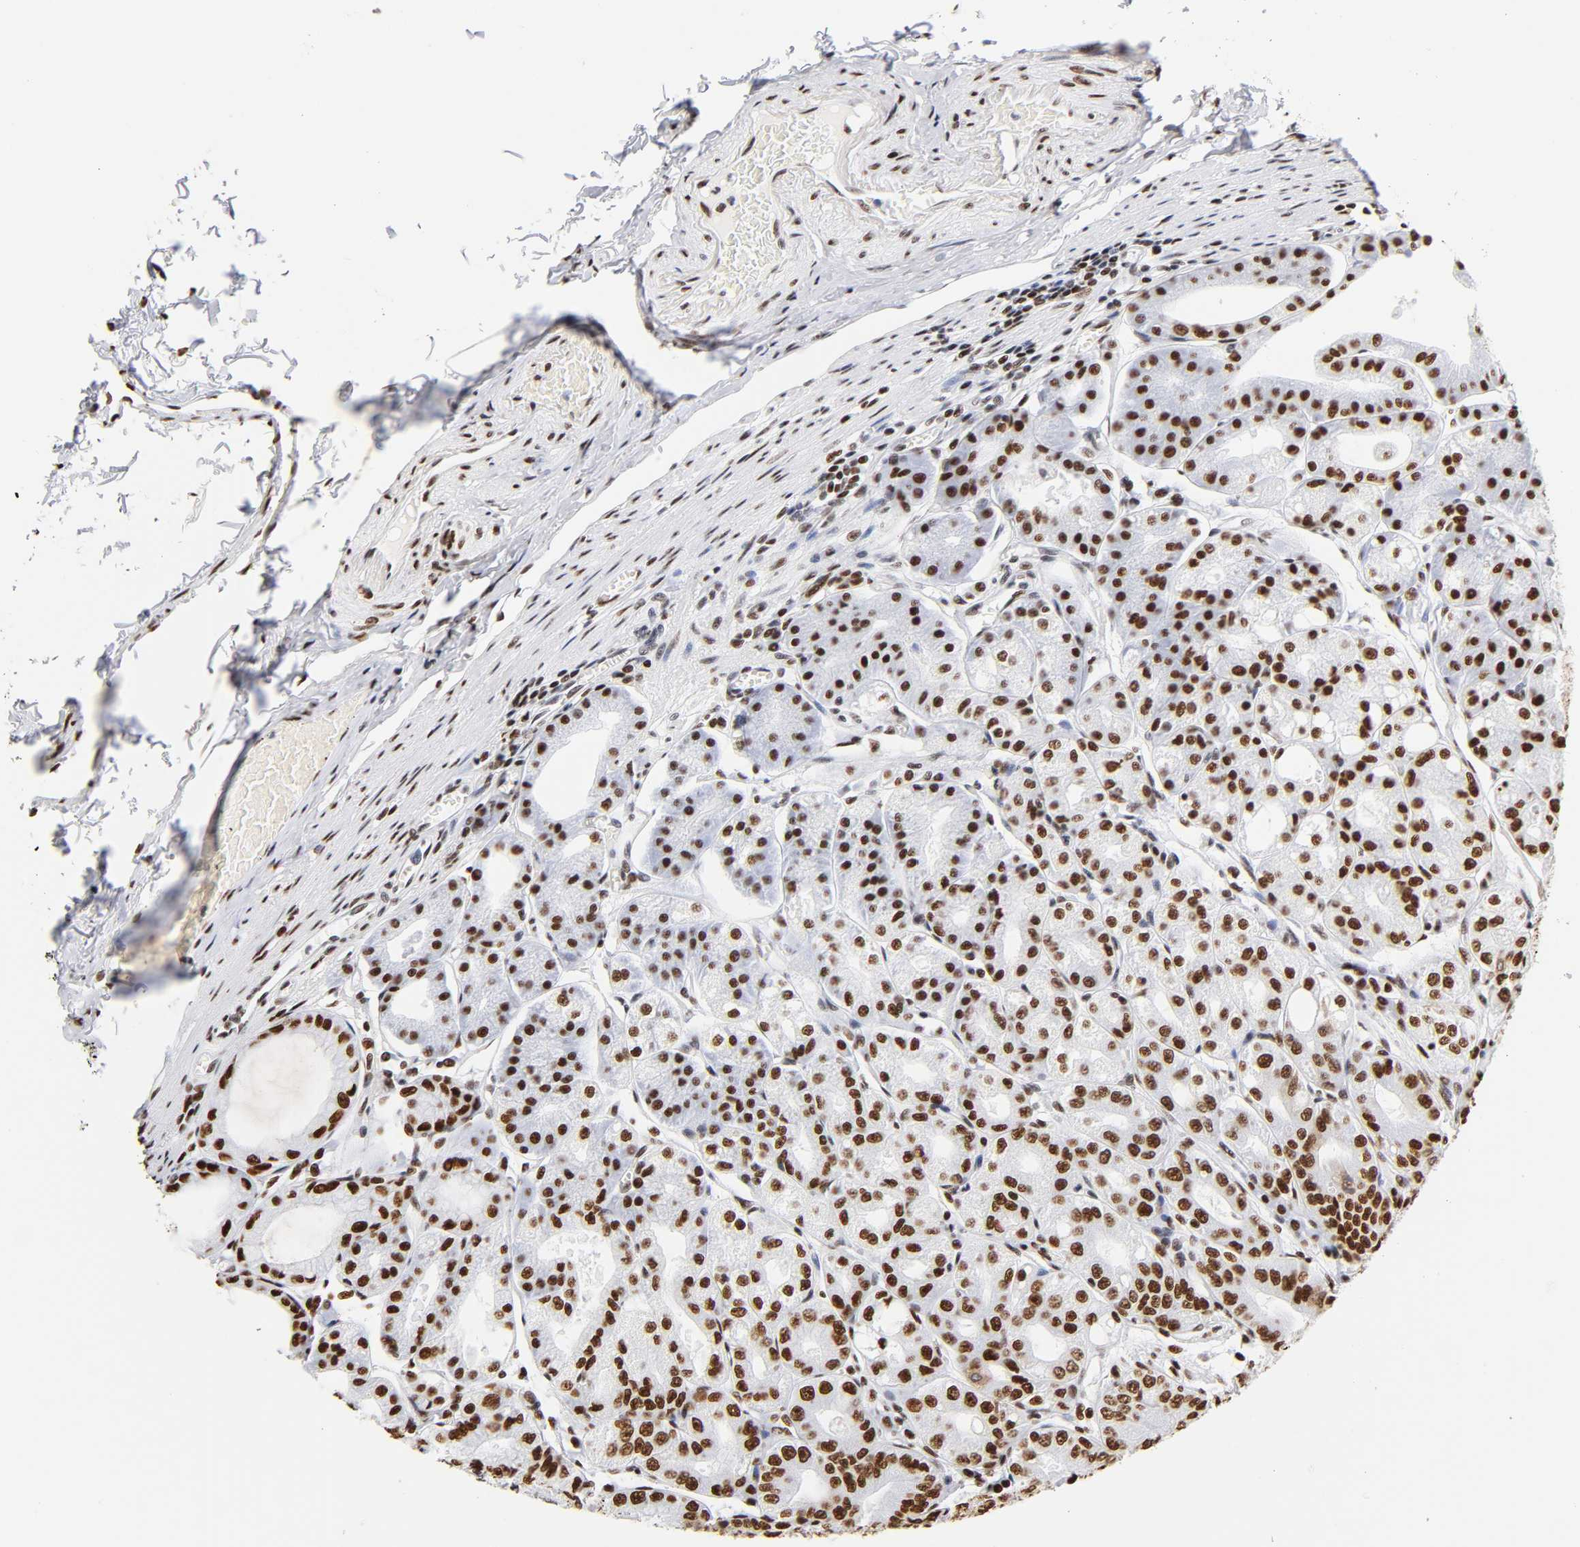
{"staining": {"intensity": "strong", "quantity": ">75%", "location": "nuclear"}, "tissue": "stomach", "cell_type": "Glandular cells", "image_type": "normal", "snomed": [{"axis": "morphology", "description": "Normal tissue, NOS"}, {"axis": "topography", "description": "Stomach, lower"}], "caption": "A brown stain shows strong nuclear expression of a protein in glandular cells of benign stomach.", "gene": "XRCC6", "patient": {"sex": "male", "age": 71}}